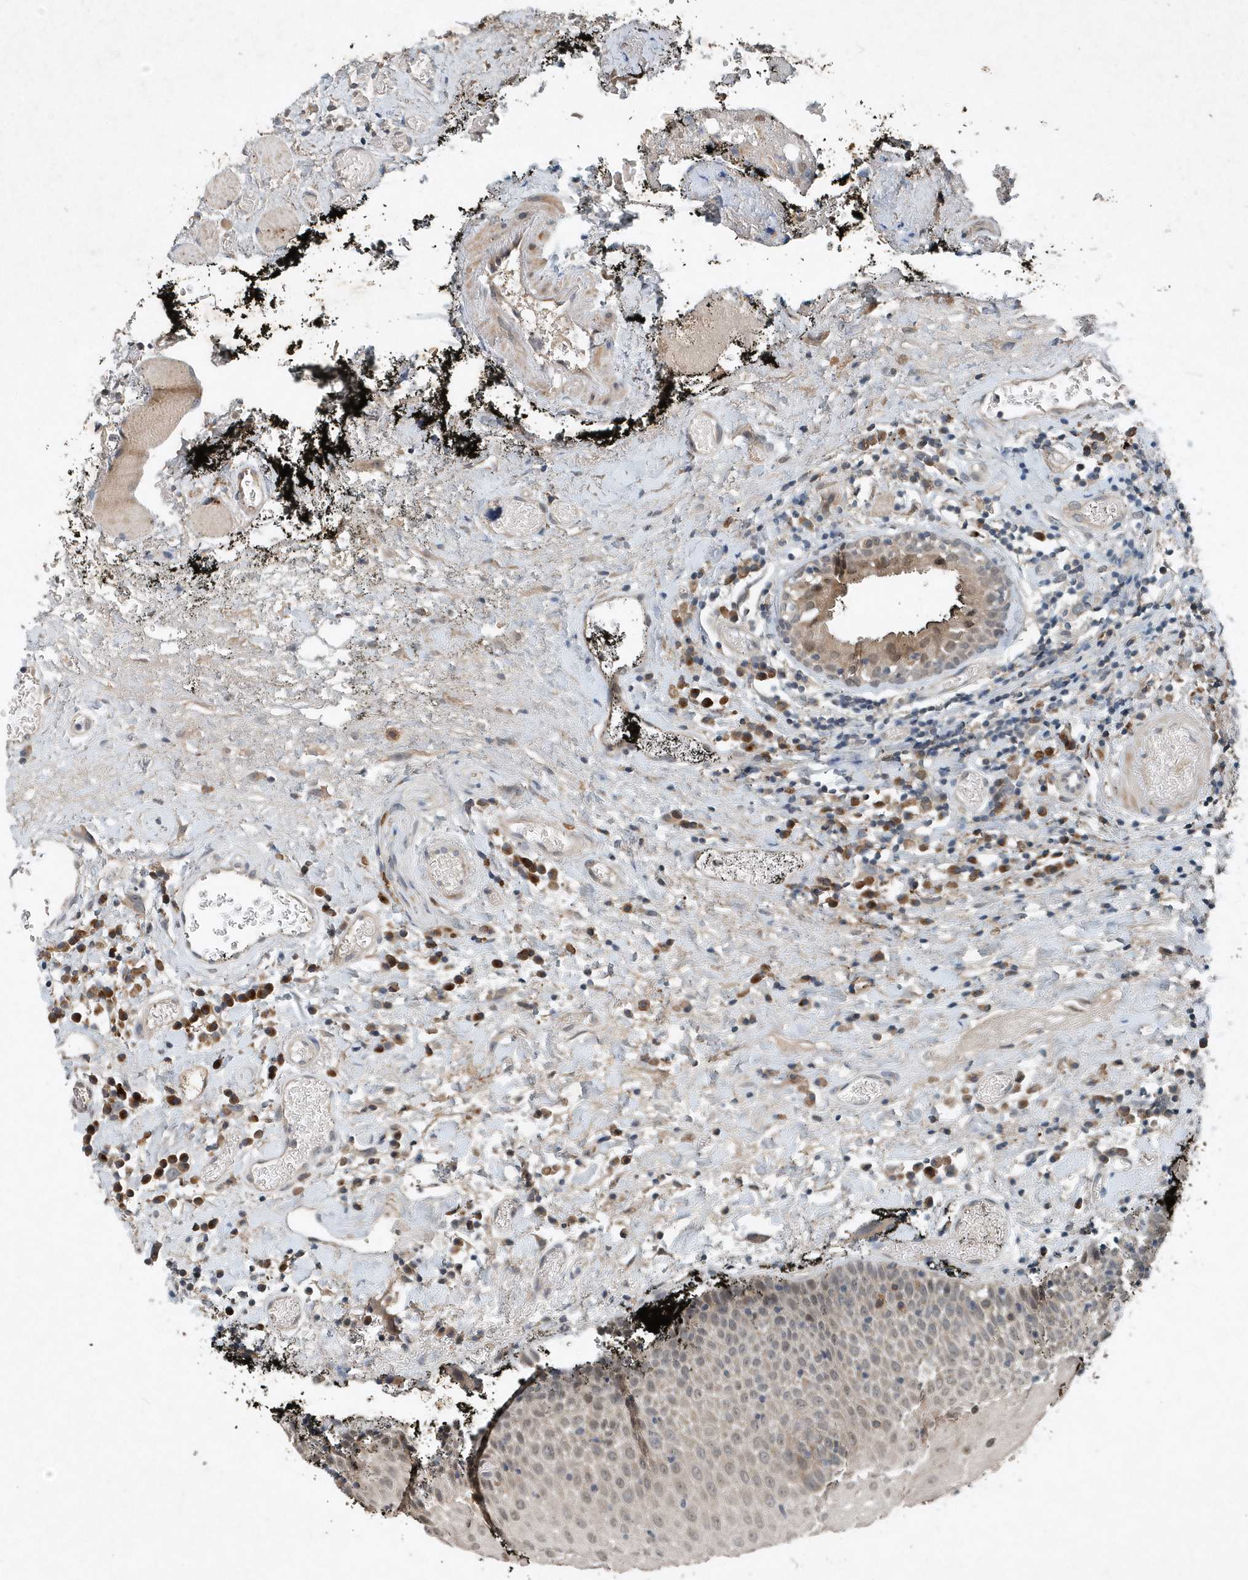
{"staining": {"intensity": "negative", "quantity": "none", "location": "none"}, "tissue": "oral mucosa", "cell_type": "Squamous epithelial cells", "image_type": "normal", "snomed": [{"axis": "morphology", "description": "Normal tissue, NOS"}, {"axis": "topography", "description": "Oral tissue"}], "caption": "Immunohistochemistry (IHC) micrograph of benign human oral mucosa stained for a protein (brown), which displays no expression in squamous epithelial cells. Brightfield microscopy of IHC stained with DAB (3,3'-diaminobenzidine) (brown) and hematoxylin (blue), captured at high magnification.", "gene": "SCFD2", "patient": {"sex": "male", "age": 74}}